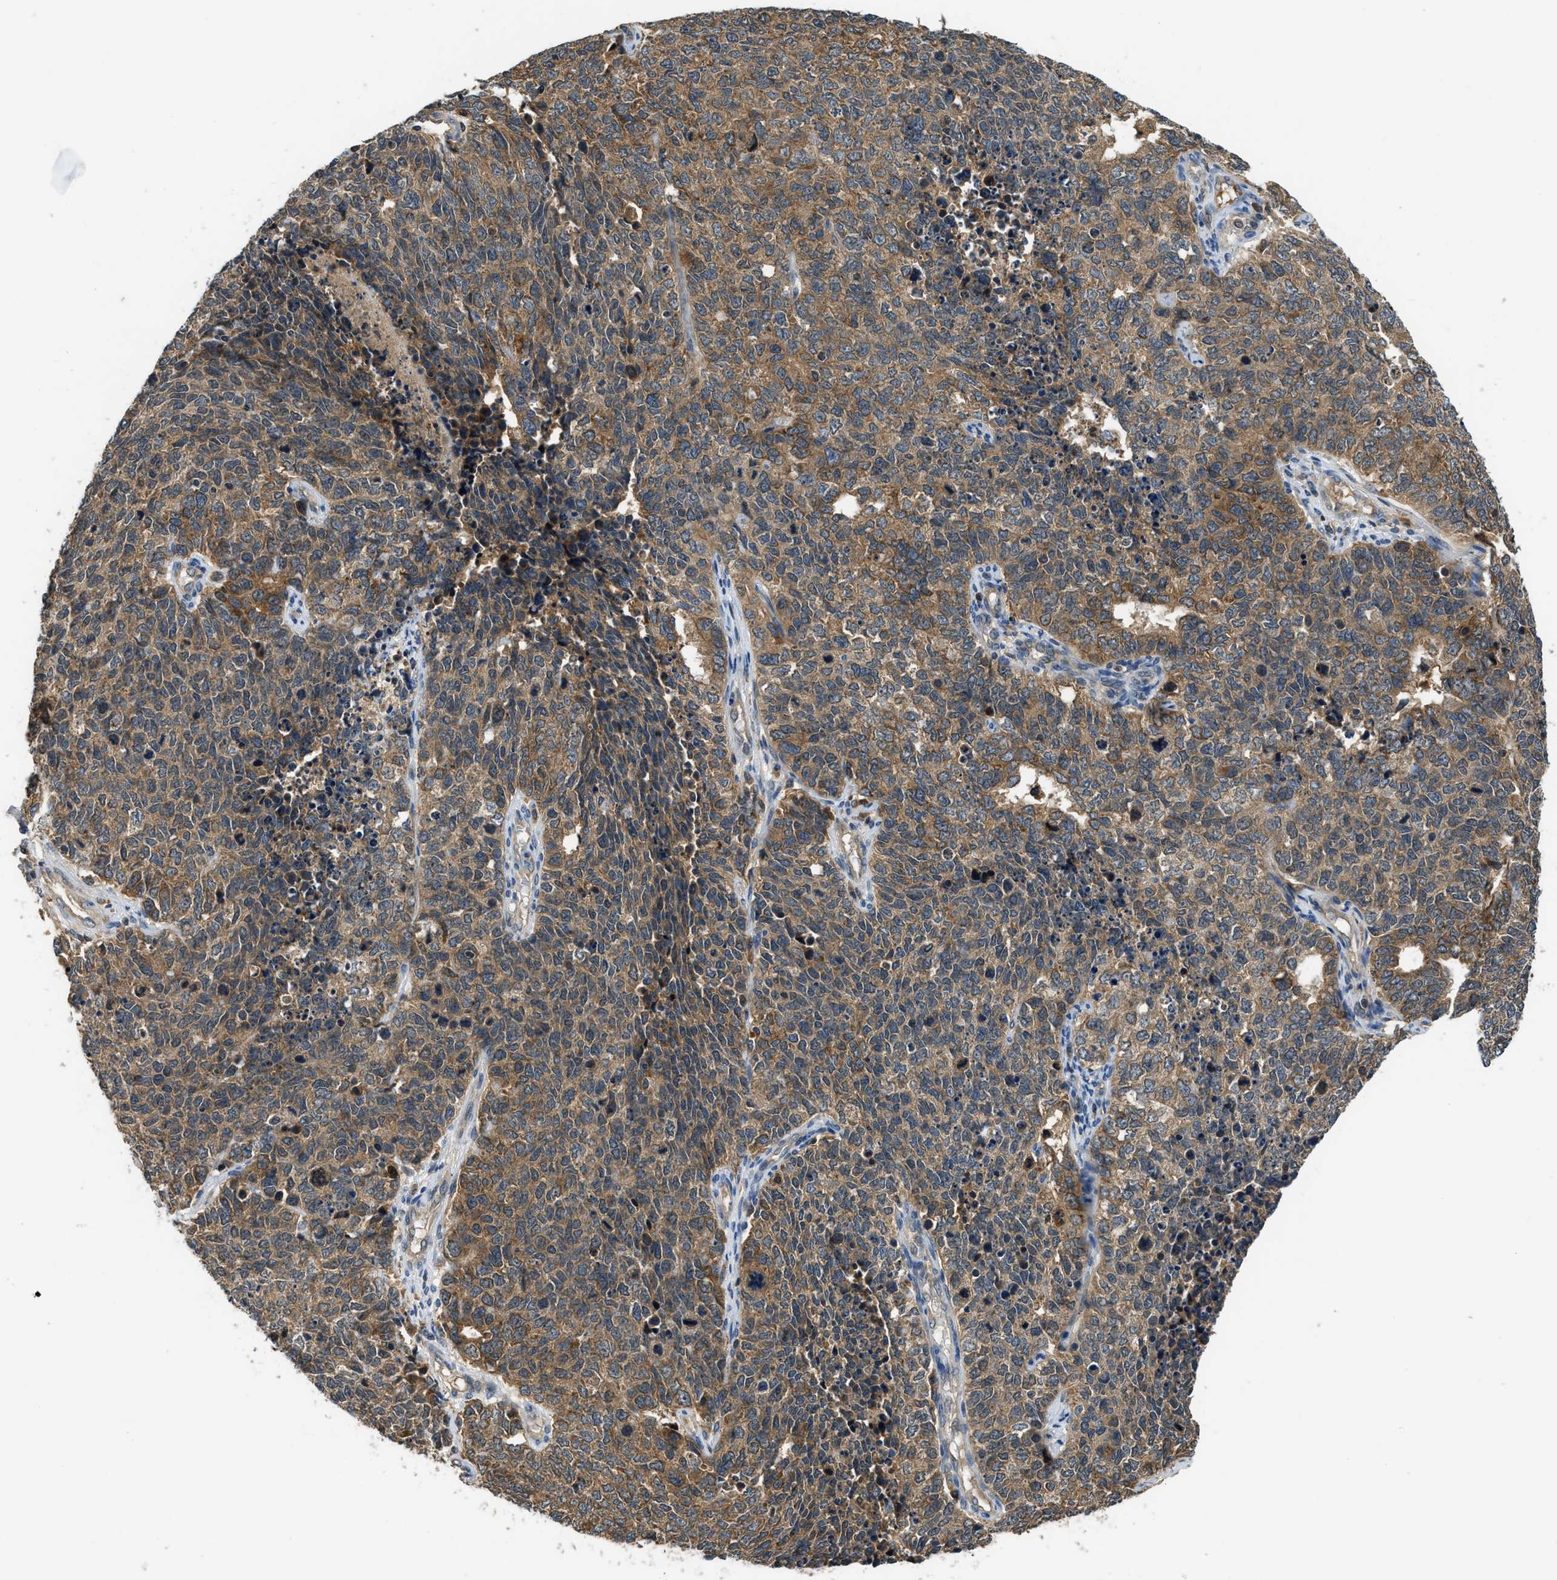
{"staining": {"intensity": "moderate", "quantity": ">75%", "location": "cytoplasmic/membranous"}, "tissue": "cervical cancer", "cell_type": "Tumor cells", "image_type": "cancer", "snomed": [{"axis": "morphology", "description": "Squamous cell carcinoma, NOS"}, {"axis": "topography", "description": "Cervix"}], "caption": "Cervical cancer was stained to show a protein in brown. There is medium levels of moderate cytoplasmic/membranous staining in about >75% of tumor cells. The protein is stained brown, and the nuclei are stained in blue (DAB IHC with brightfield microscopy, high magnification).", "gene": "PAFAH2", "patient": {"sex": "female", "age": 63}}